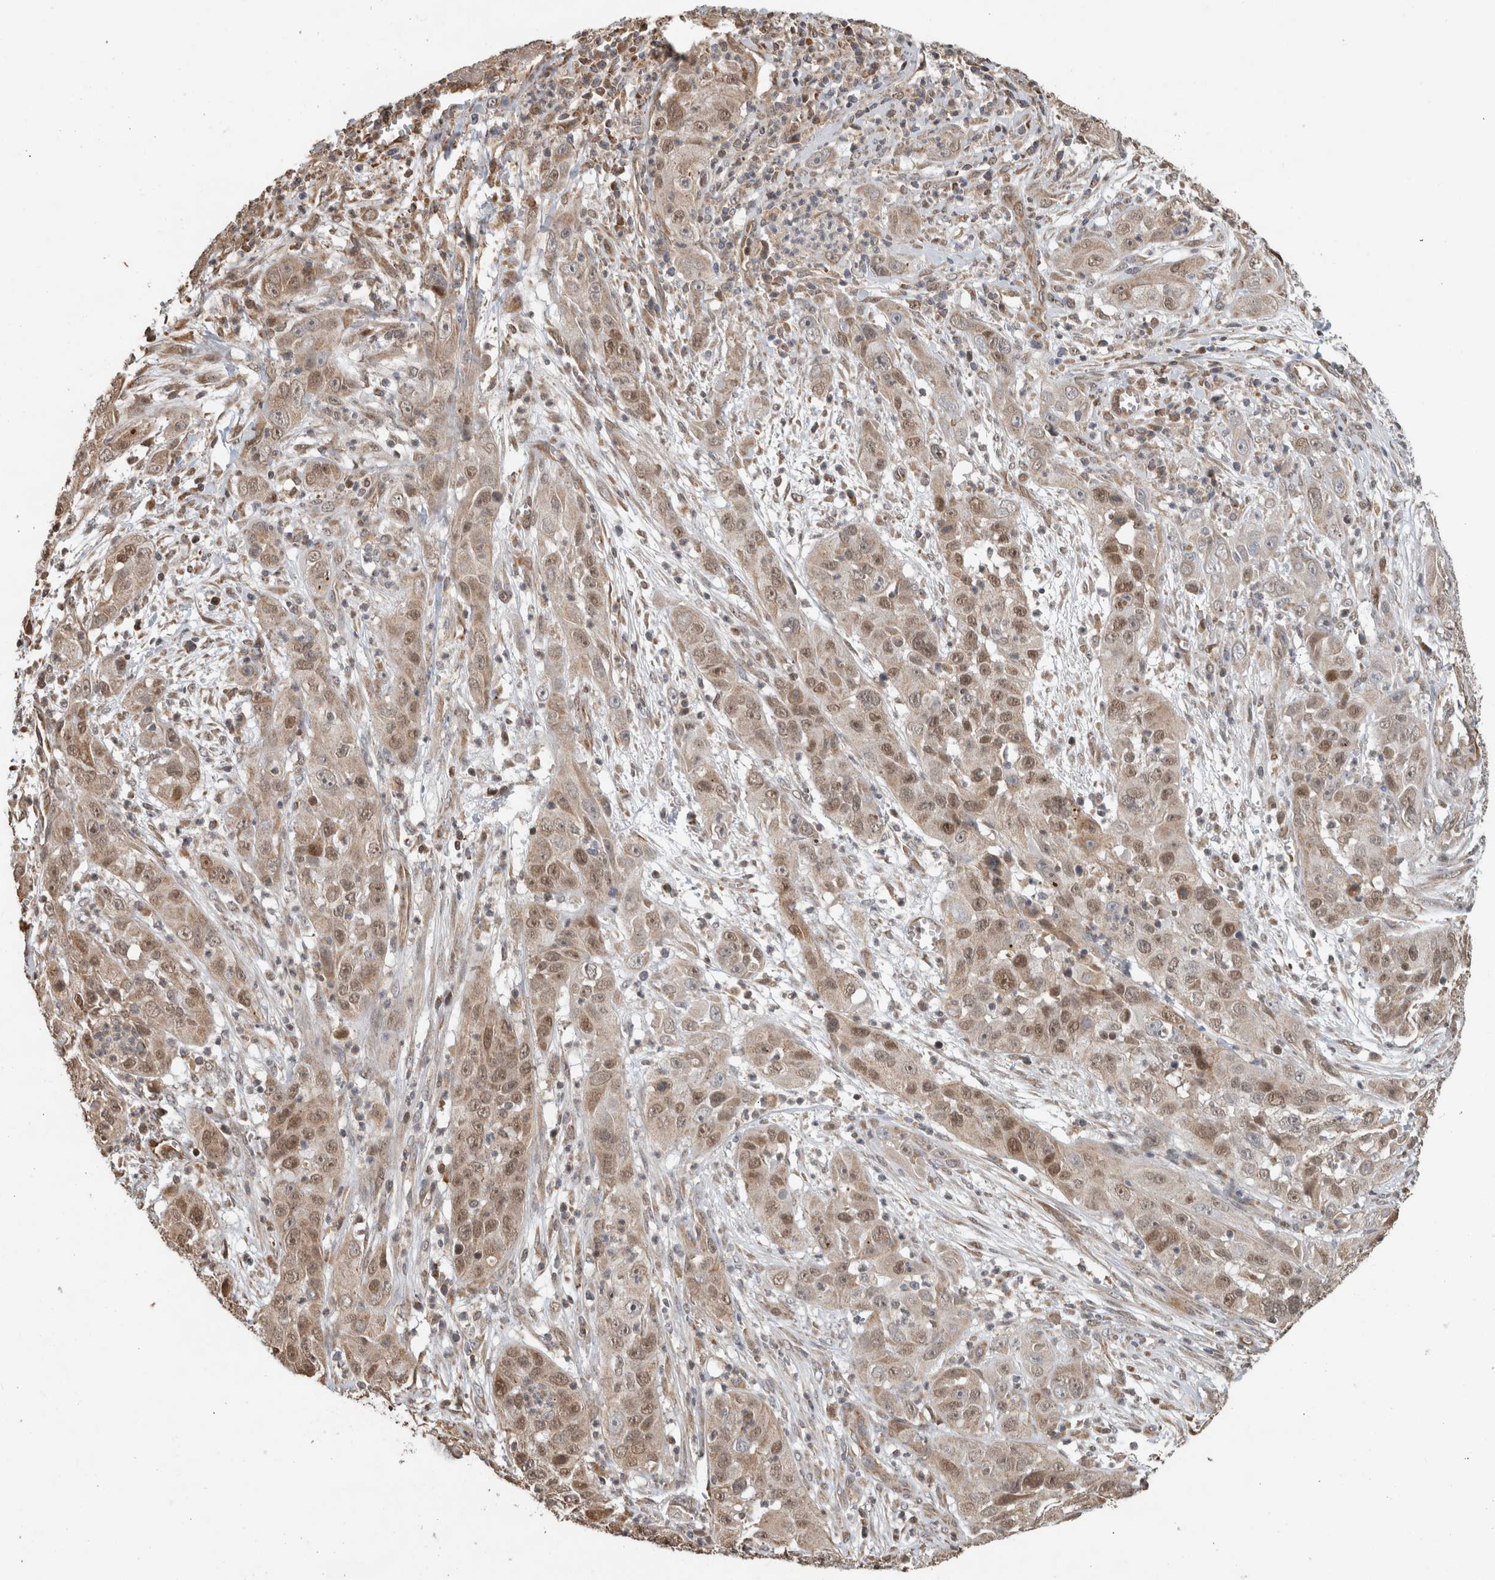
{"staining": {"intensity": "moderate", "quantity": ">75%", "location": "cytoplasmic/membranous,nuclear"}, "tissue": "cervical cancer", "cell_type": "Tumor cells", "image_type": "cancer", "snomed": [{"axis": "morphology", "description": "Squamous cell carcinoma, NOS"}, {"axis": "topography", "description": "Cervix"}], "caption": "An immunohistochemistry (IHC) micrograph of neoplastic tissue is shown. Protein staining in brown labels moderate cytoplasmic/membranous and nuclear positivity in cervical cancer (squamous cell carcinoma) within tumor cells. Using DAB (3,3'-diaminobenzidine) (brown) and hematoxylin (blue) stains, captured at high magnification using brightfield microscopy.", "gene": "GINS4", "patient": {"sex": "female", "age": 32}}